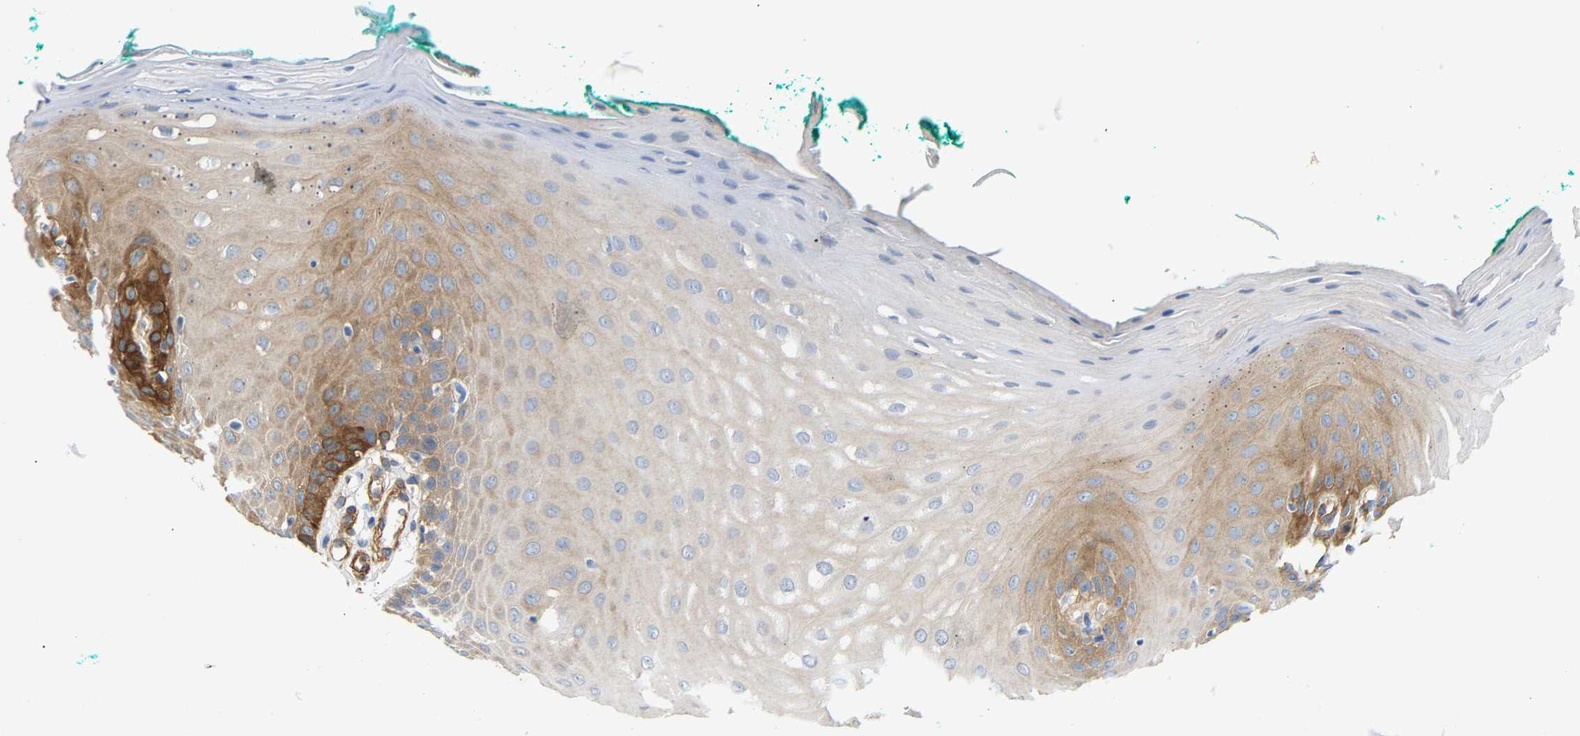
{"staining": {"intensity": "strong", "quantity": "<25%", "location": "cytoplasmic/membranous"}, "tissue": "oral mucosa", "cell_type": "Squamous epithelial cells", "image_type": "normal", "snomed": [{"axis": "morphology", "description": "Normal tissue, NOS"}, {"axis": "topography", "description": "Skeletal muscle"}, {"axis": "topography", "description": "Oral tissue"}], "caption": "Protein staining exhibits strong cytoplasmic/membranous positivity in approximately <25% of squamous epithelial cells in unremarkable oral mucosa. (DAB (3,3'-diaminobenzidine) = brown stain, brightfield microscopy at high magnification).", "gene": "PAWR", "patient": {"sex": "male", "age": 58}}